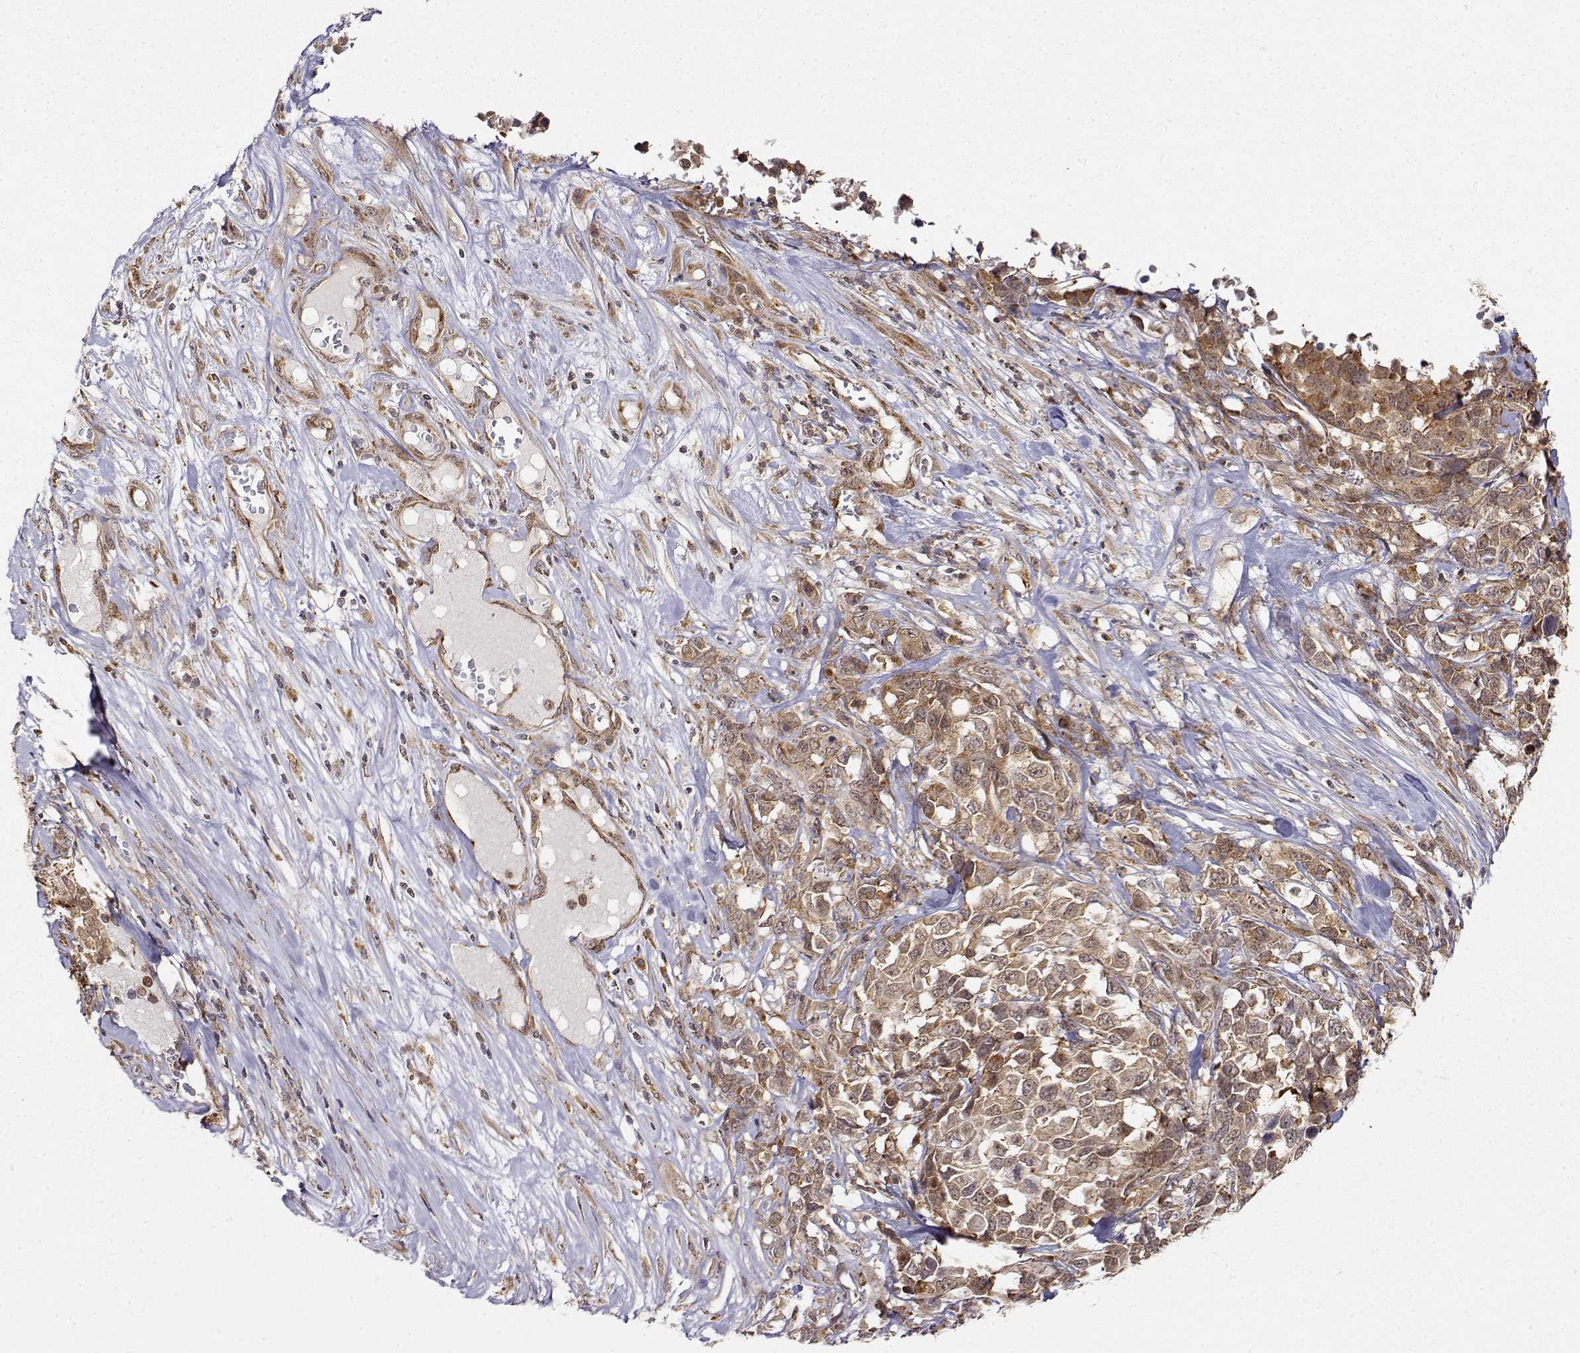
{"staining": {"intensity": "moderate", "quantity": ">75%", "location": "cytoplasmic/membranous,nuclear"}, "tissue": "melanoma", "cell_type": "Tumor cells", "image_type": "cancer", "snomed": [{"axis": "morphology", "description": "Malignant melanoma, Metastatic site"}, {"axis": "topography", "description": "Skin"}], "caption": "Tumor cells display moderate cytoplasmic/membranous and nuclear staining in about >75% of cells in malignant melanoma (metastatic site).", "gene": "RNF13", "patient": {"sex": "male", "age": 84}}